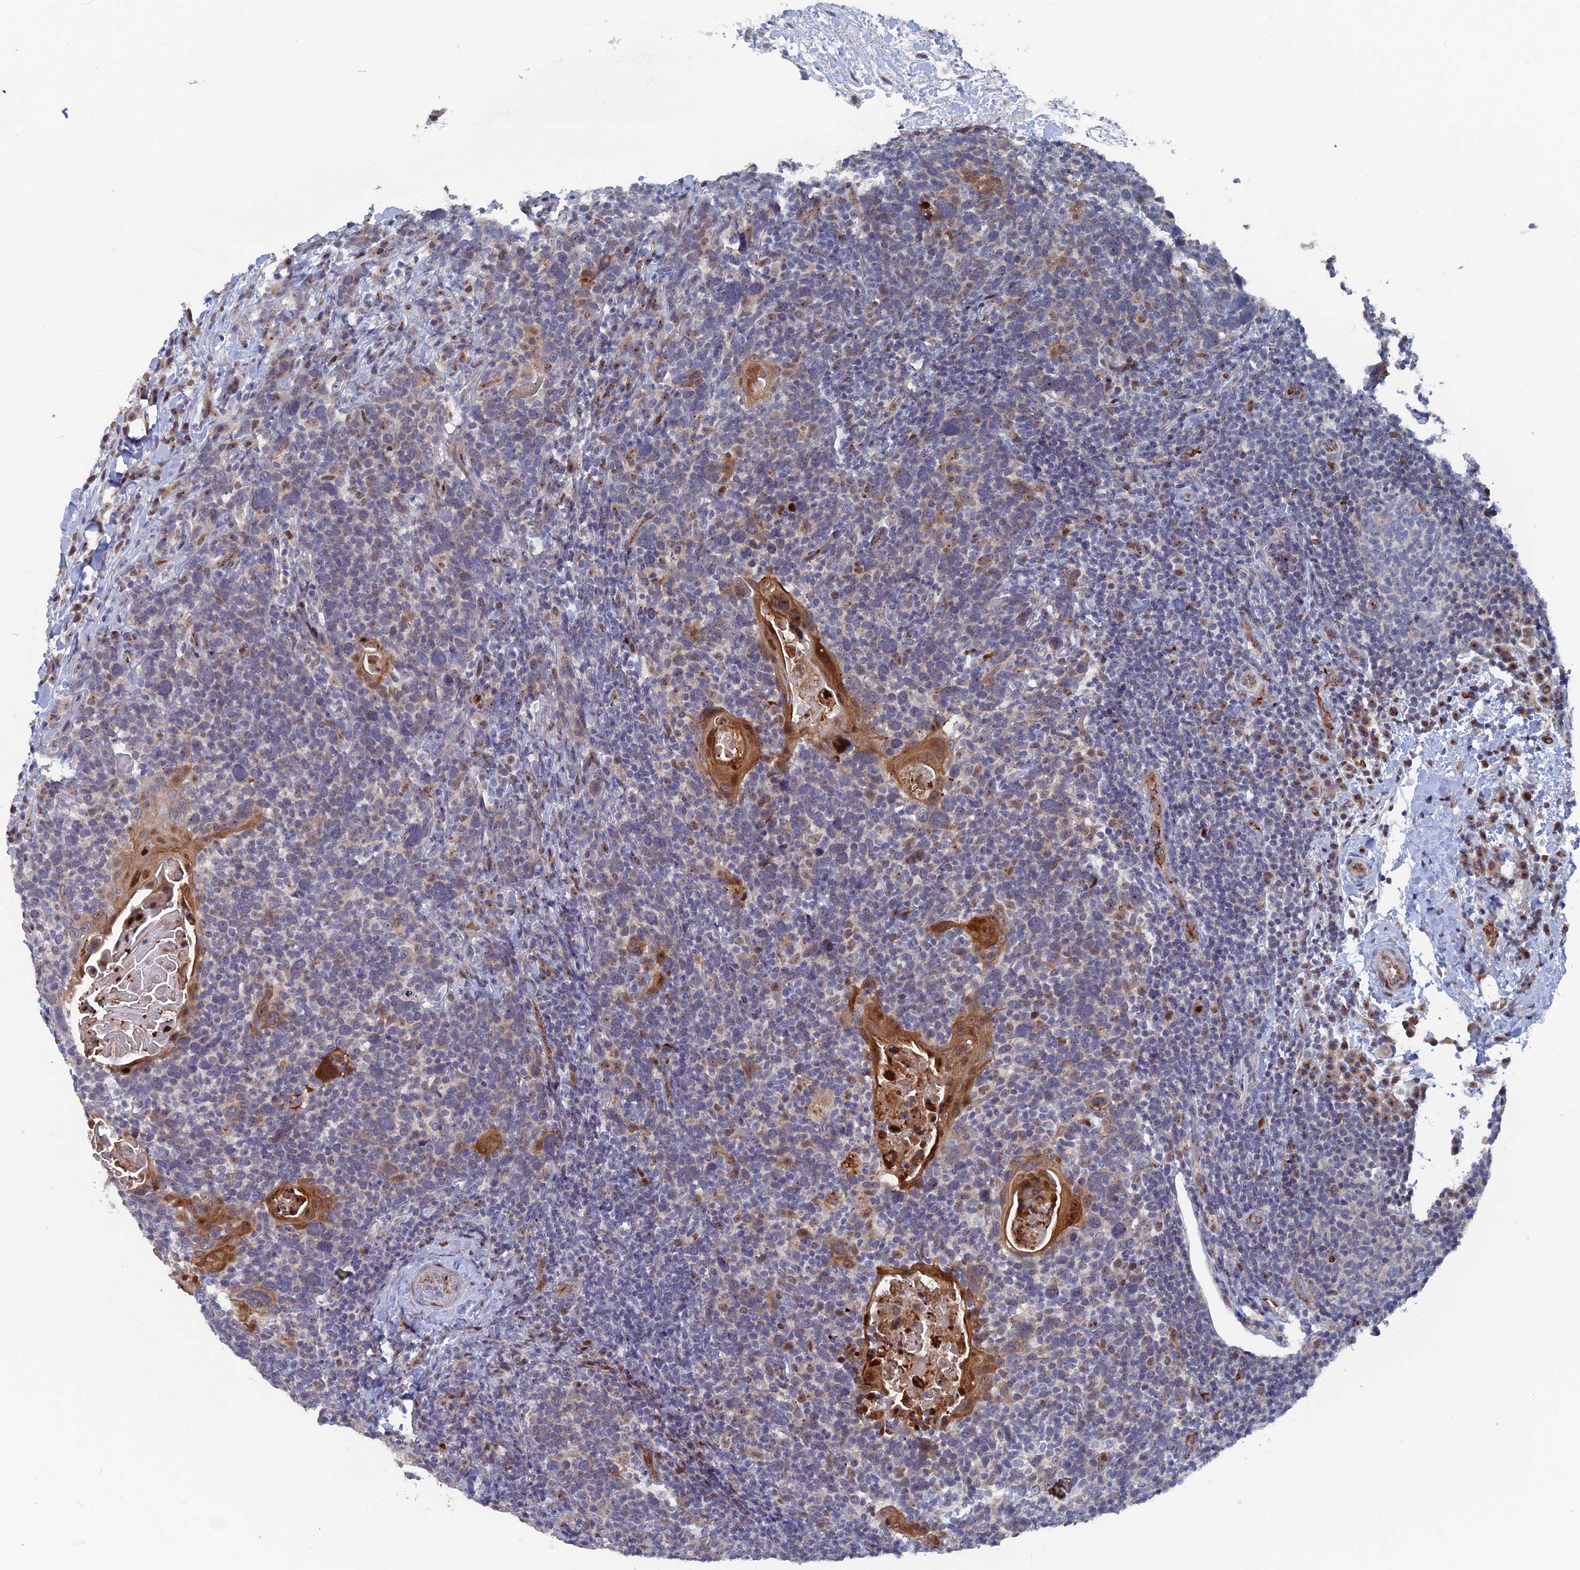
{"staining": {"intensity": "moderate", "quantity": "<25%", "location": "cytoplasmic/membranous"}, "tissue": "head and neck cancer", "cell_type": "Tumor cells", "image_type": "cancer", "snomed": [{"axis": "morphology", "description": "Squamous cell carcinoma, NOS"}, {"axis": "morphology", "description": "Squamous cell carcinoma, metastatic, NOS"}, {"axis": "topography", "description": "Lymph node"}, {"axis": "topography", "description": "Head-Neck"}], "caption": "The photomicrograph demonstrates a brown stain indicating the presence of a protein in the cytoplasmic/membranous of tumor cells in head and neck squamous cell carcinoma.", "gene": "SH3D21", "patient": {"sex": "male", "age": 62}}